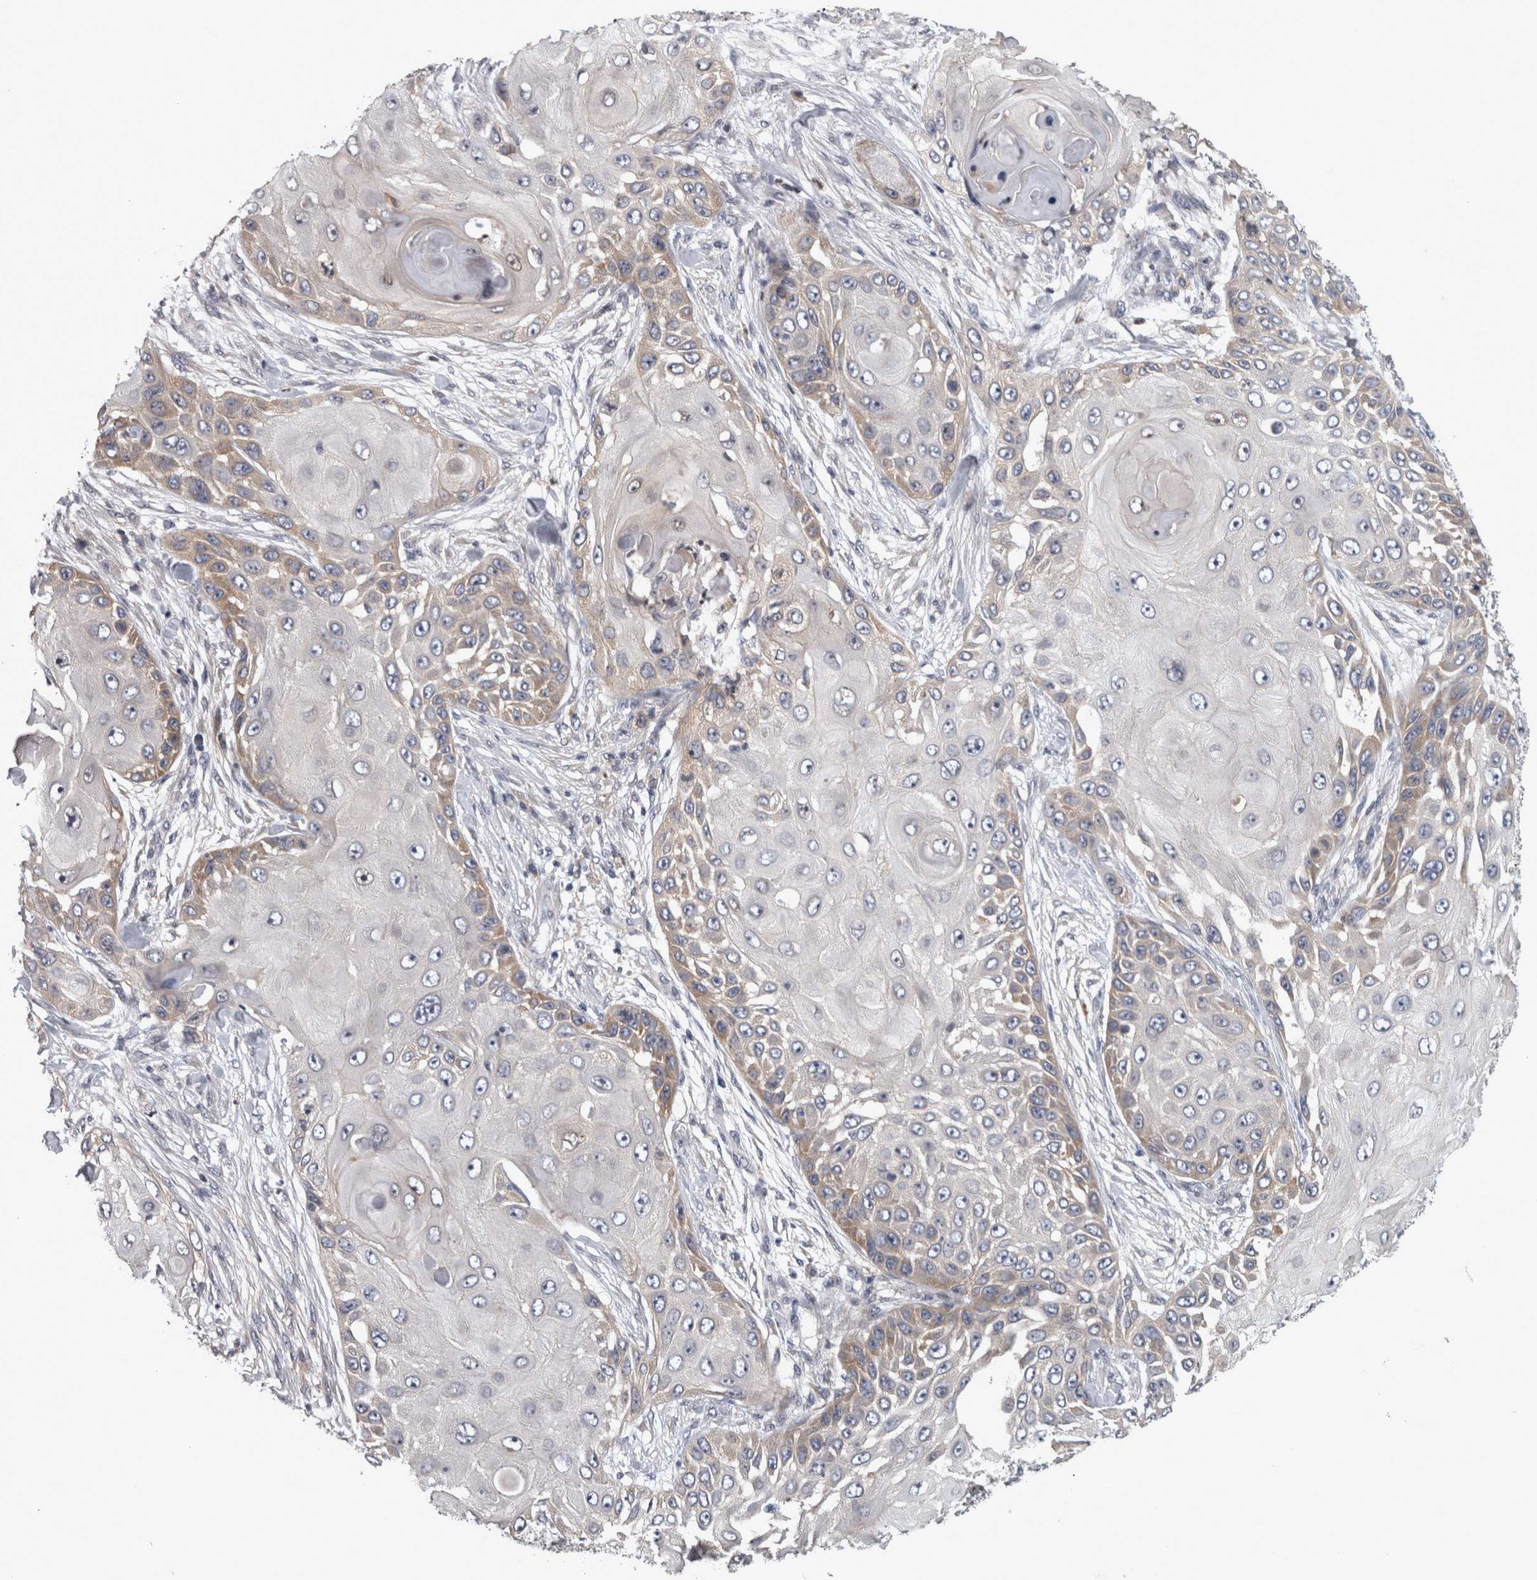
{"staining": {"intensity": "weak", "quantity": "<25%", "location": "cytoplasmic/membranous"}, "tissue": "skin cancer", "cell_type": "Tumor cells", "image_type": "cancer", "snomed": [{"axis": "morphology", "description": "Squamous cell carcinoma, NOS"}, {"axis": "topography", "description": "Skin"}], "caption": "A histopathology image of human skin cancer (squamous cell carcinoma) is negative for staining in tumor cells.", "gene": "PRKCI", "patient": {"sex": "female", "age": 44}}